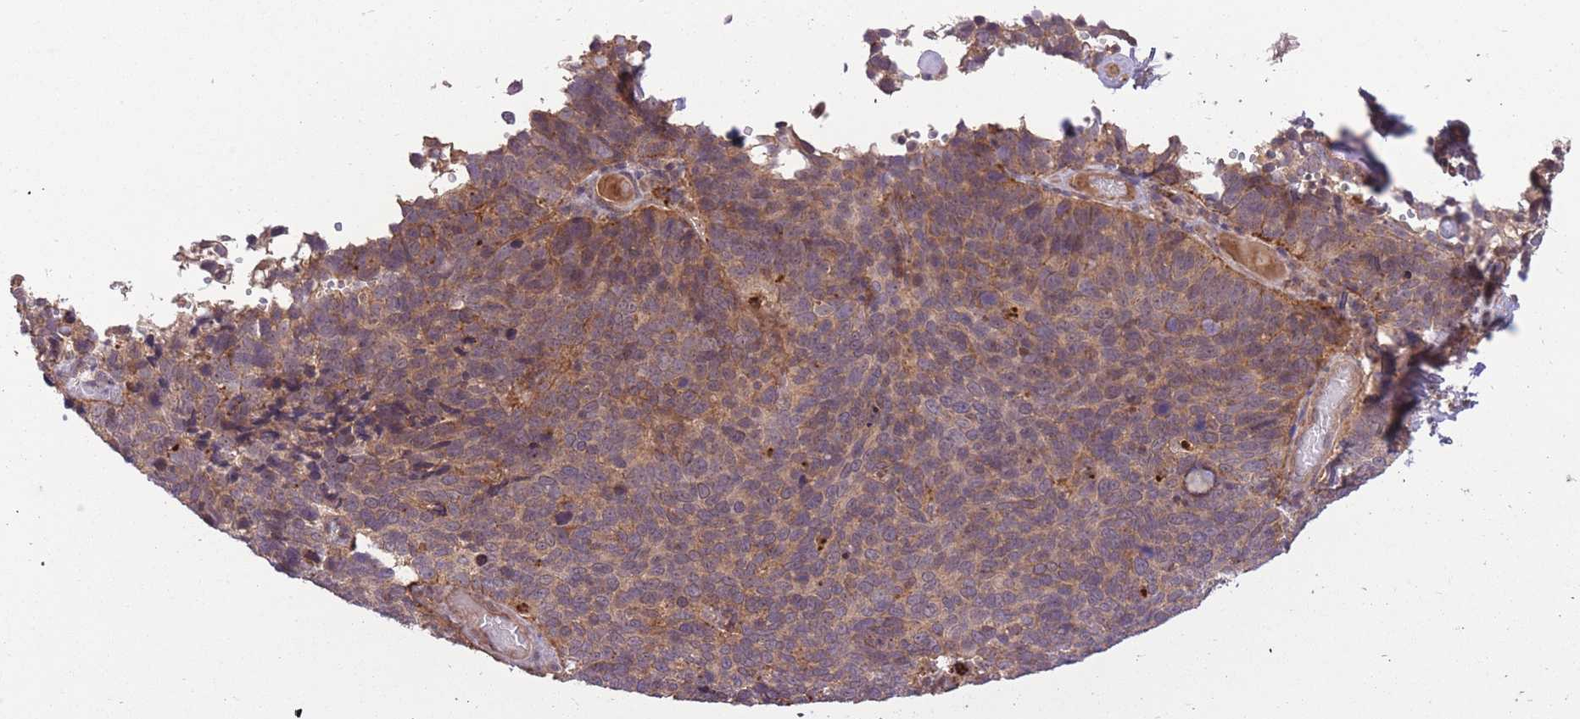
{"staining": {"intensity": "weak", "quantity": "25%-75%", "location": "cytoplasmic/membranous"}, "tissue": "cervical cancer", "cell_type": "Tumor cells", "image_type": "cancer", "snomed": [{"axis": "morphology", "description": "Squamous cell carcinoma, NOS"}, {"axis": "topography", "description": "Cervix"}], "caption": "Human cervical cancer (squamous cell carcinoma) stained for a protein (brown) demonstrates weak cytoplasmic/membranous positive positivity in approximately 25%-75% of tumor cells.", "gene": "POLR3F", "patient": {"sex": "female", "age": 39}}